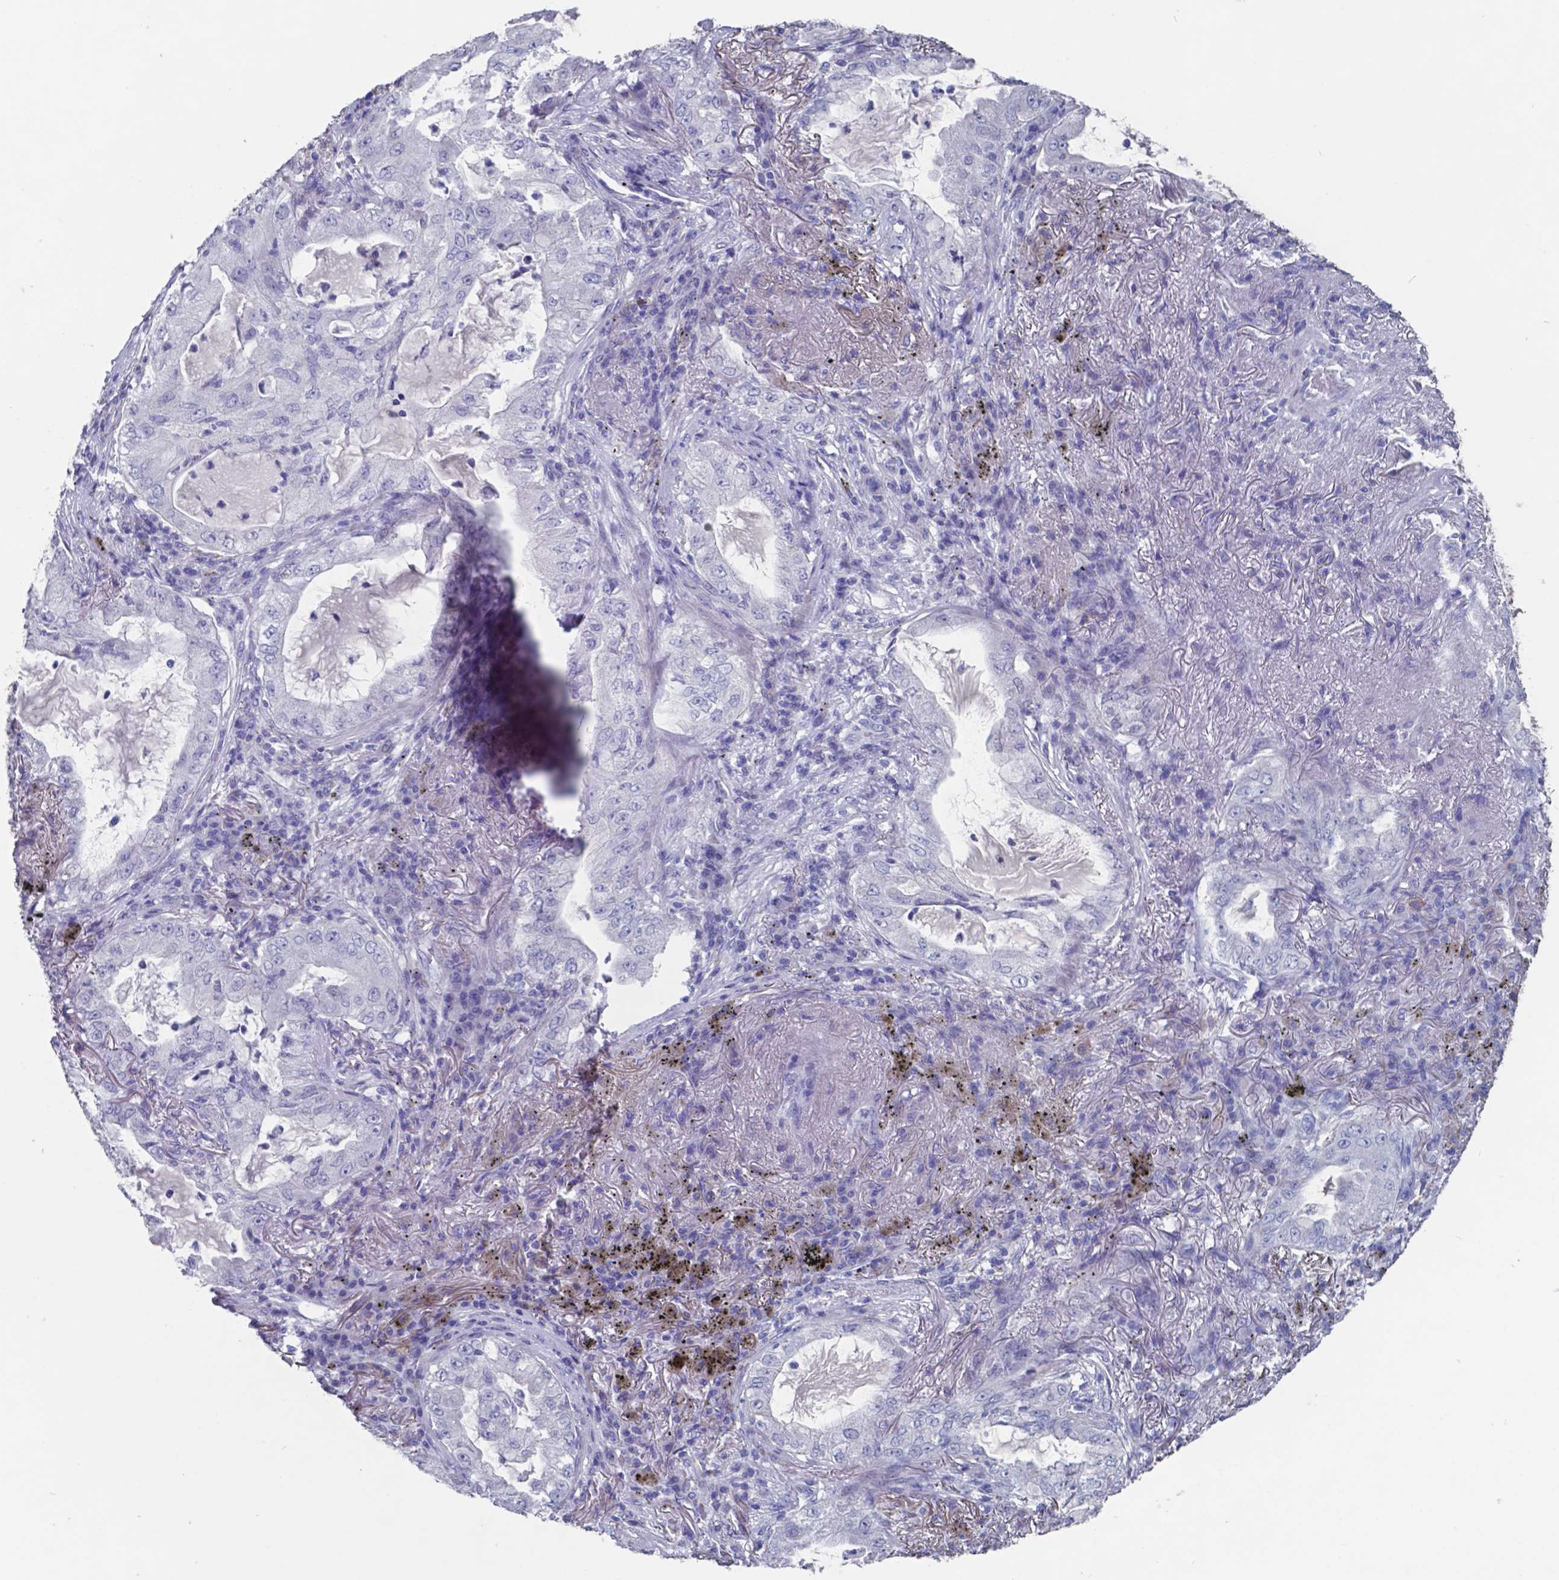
{"staining": {"intensity": "negative", "quantity": "none", "location": "none"}, "tissue": "lung cancer", "cell_type": "Tumor cells", "image_type": "cancer", "snomed": [{"axis": "morphology", "description": "Adenocarcinoma, NOS"}, {"axis": "topography", "description": "Lung"}], "caption": "Tumor cells are negative for brown protein staining in adenocarcinoma (lung).", "gene": "TTR", "patient": {"sex": "female", "age": 73}}